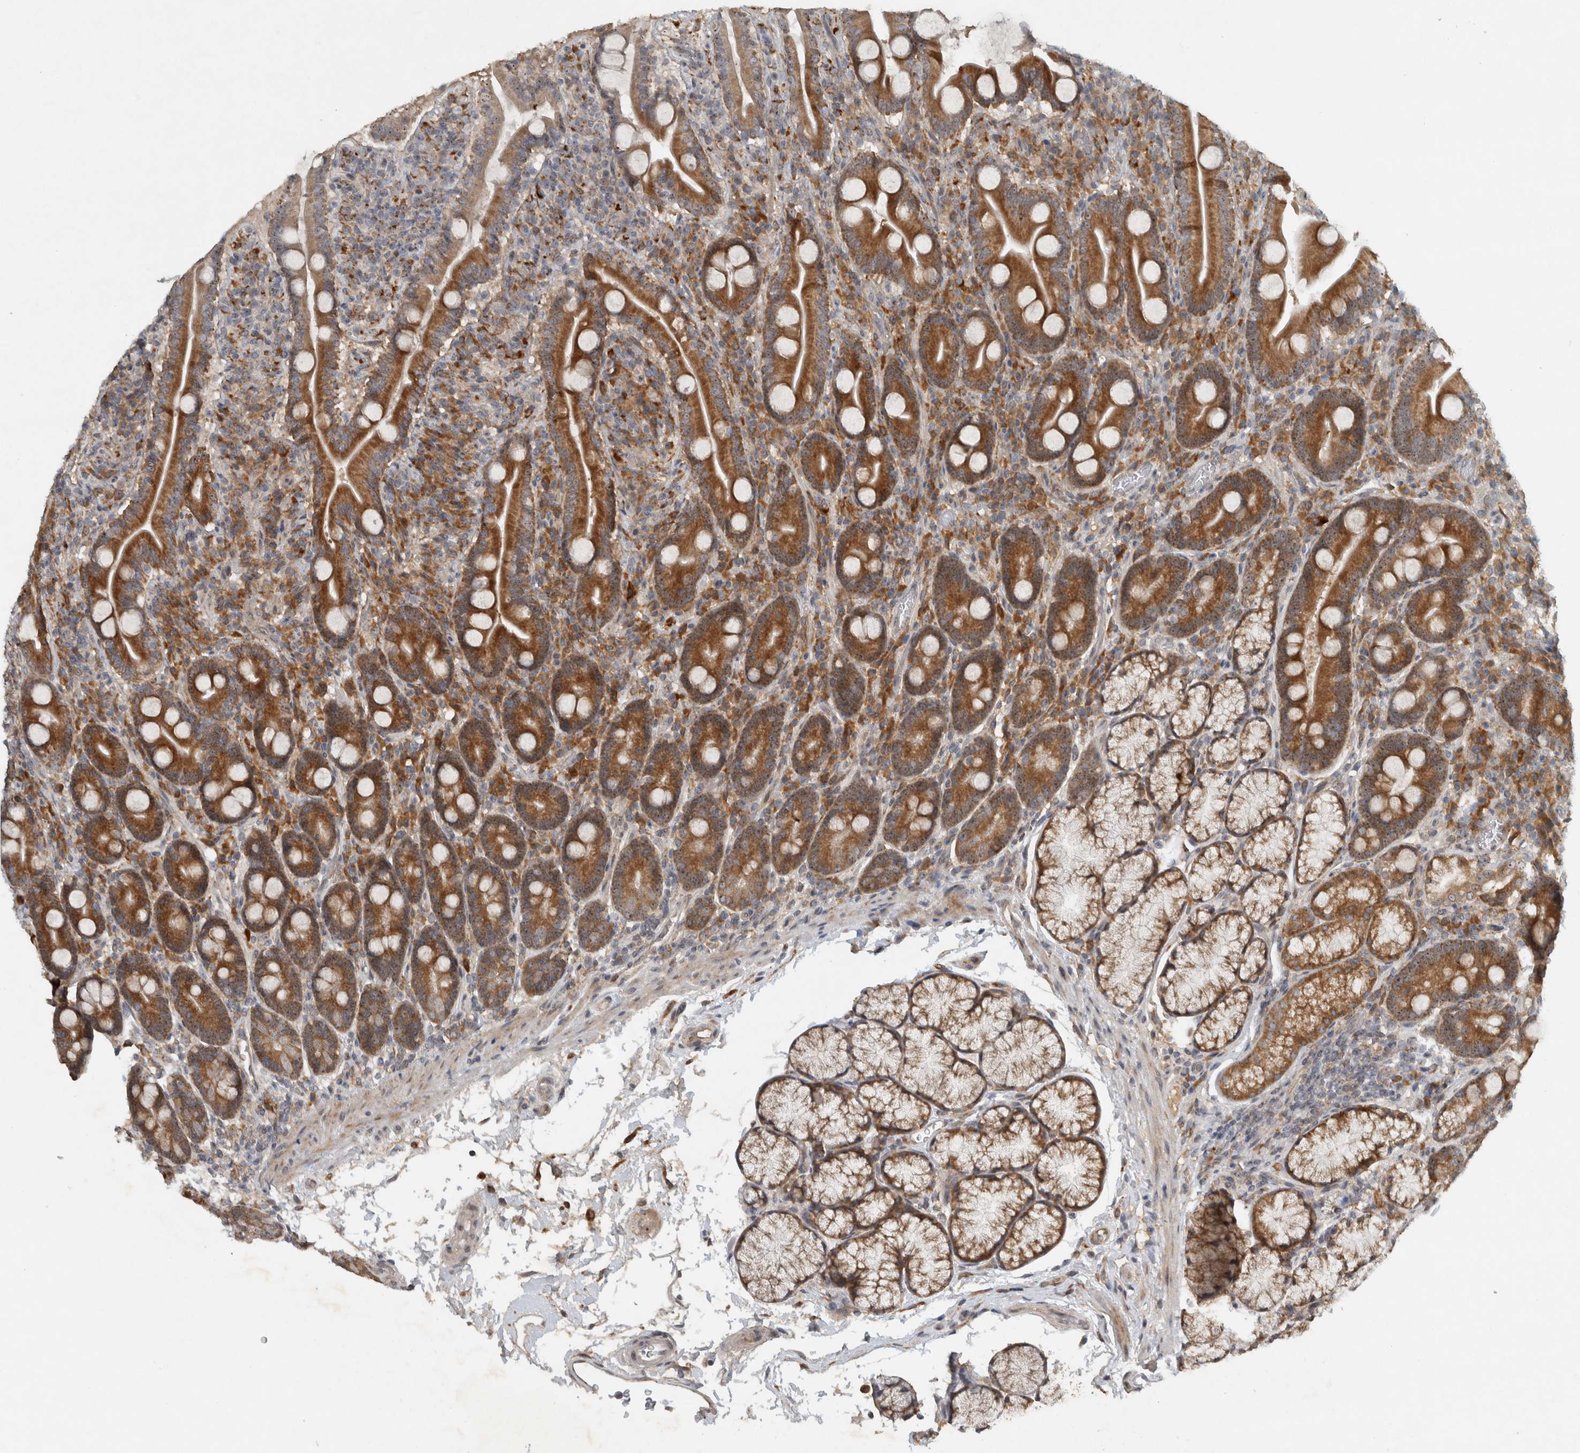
{"staining": {"intensity": "strong", "quantity": ">75%", "location": "cytoplasmic/membranous"}, "tissue": "duodenum", "cell_type": "Glandular cells", "image_type": "normal", "snomed": [{"axis": "morphology", "description": "Normal tissue, NOS"}, {"axis": "topography", "description": "Duodenum"}], "caption": "A high amount of strong cytoplasmic/membranous expression is identified in approximately >75% of glandular cells in unremarkable duodenum. Using DAB (brown) and hematoxylin (blue) stains, captured at high magnification using brightfield microscopy.", "gene": "GPR137B", "patient": {"sex": "male", "age": 35}}